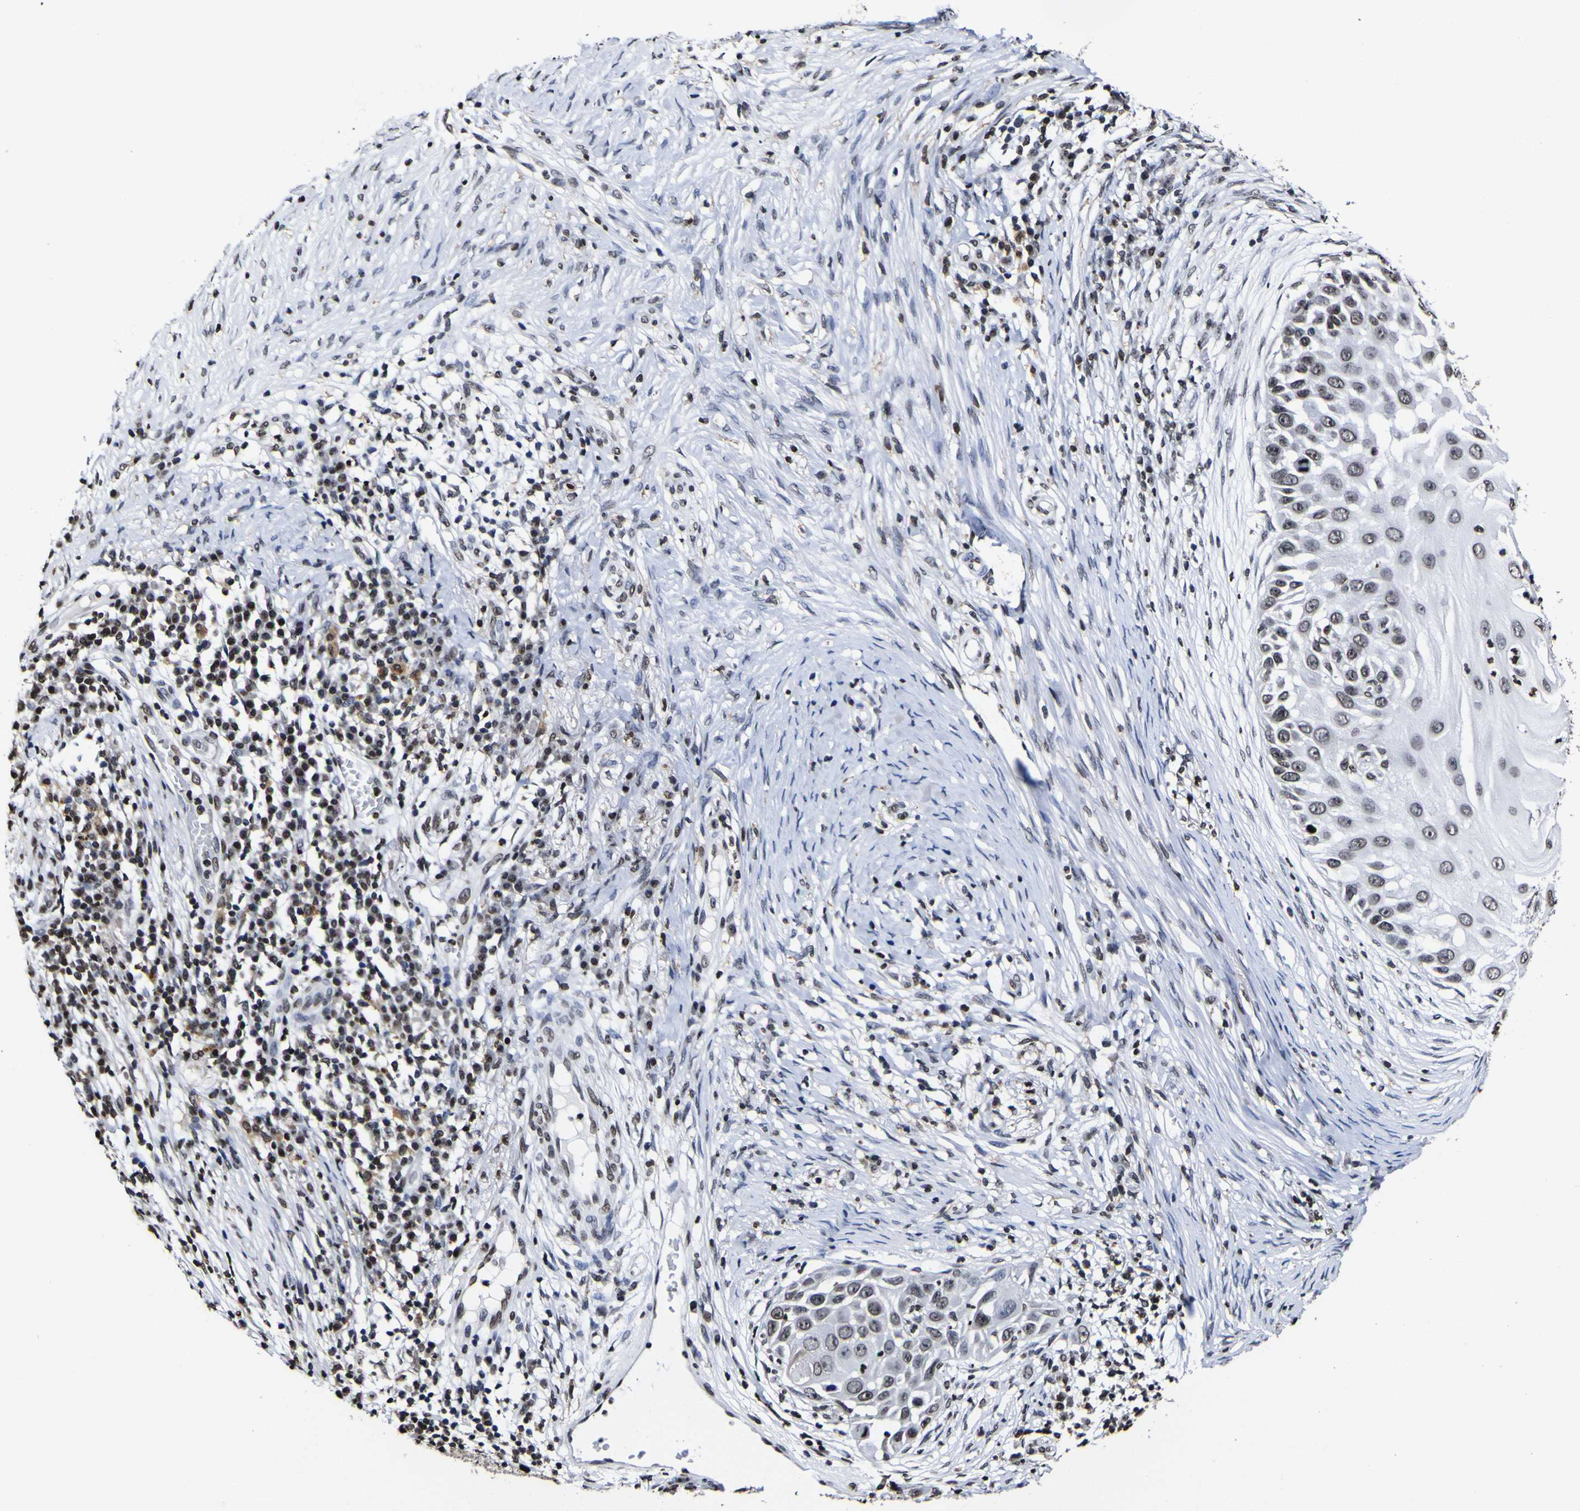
{"staining": {"intensity": "negative", "quantity": "none", "location": "none"}, "tissue": "skin cancer", "cell_type": "Tumor cells", "image_type": "cancer", "snomed": [{"axis": "morphology", "description": "Squamous cell carcinoma, NOS"}, {"axis": "topography", "description": "Skin"}], "caption": "Image shows no significant protein expression in tumor cells of skin cancer (squamous cell carcinoma).", "gene": "PIAS1", "patient": {"sex": "female", "age": 44}}